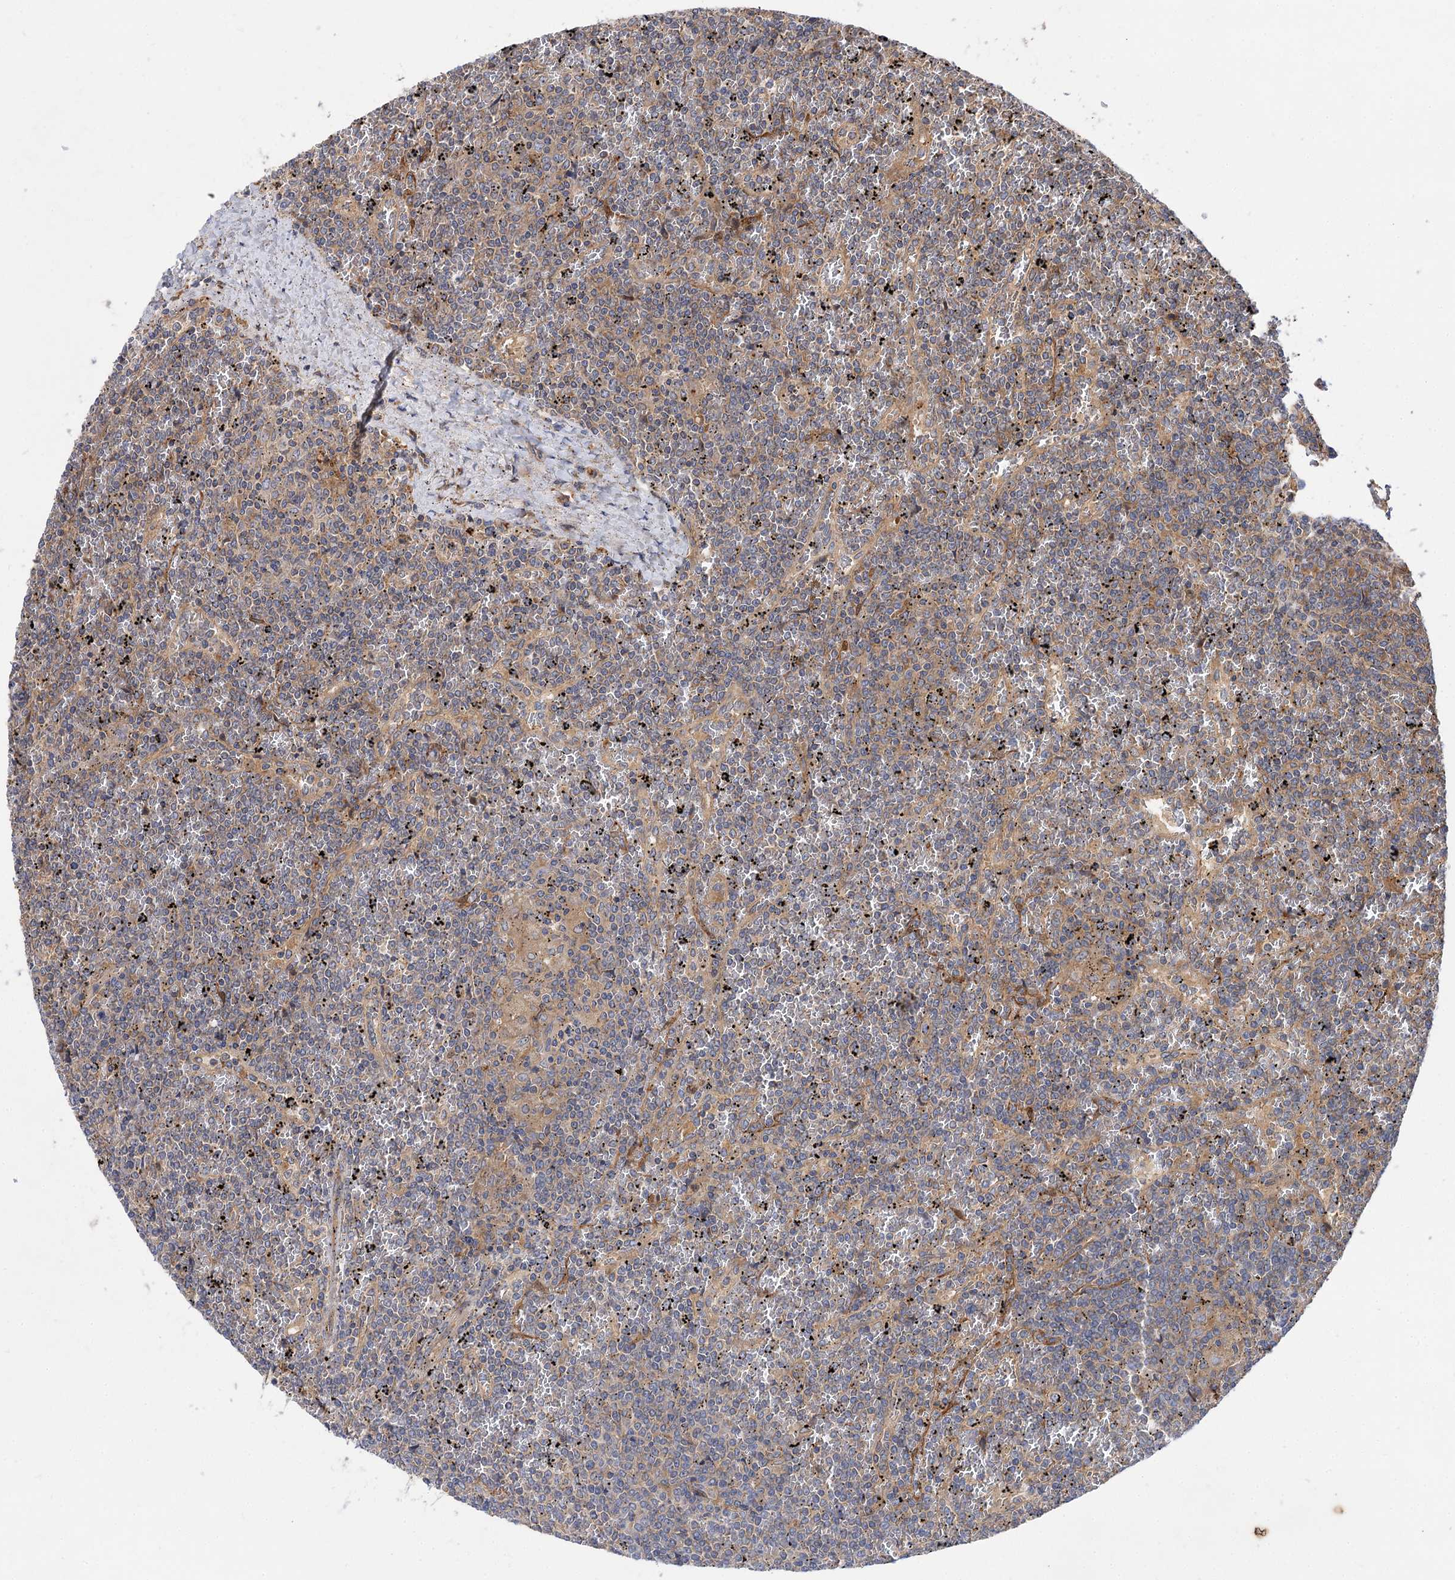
{"staining": {"intensity": "negative", "quantity": "none", "location": "none"}, "tissue": "lymphoma", "cell_type": "Tumor cells", "image_type": "cancer", "snomed": [{"axis": "morphology", "description": "Malignant lymphoma, non-Hodgkin's type, Low grade"}, {"axis": "topography", "description": "Spleen"}], "caption": "The photomicrograph shows no staining of tumor cells in lymphoma.", "gene": "PATL1", "patient": {"sex": "female", "age": 19}}